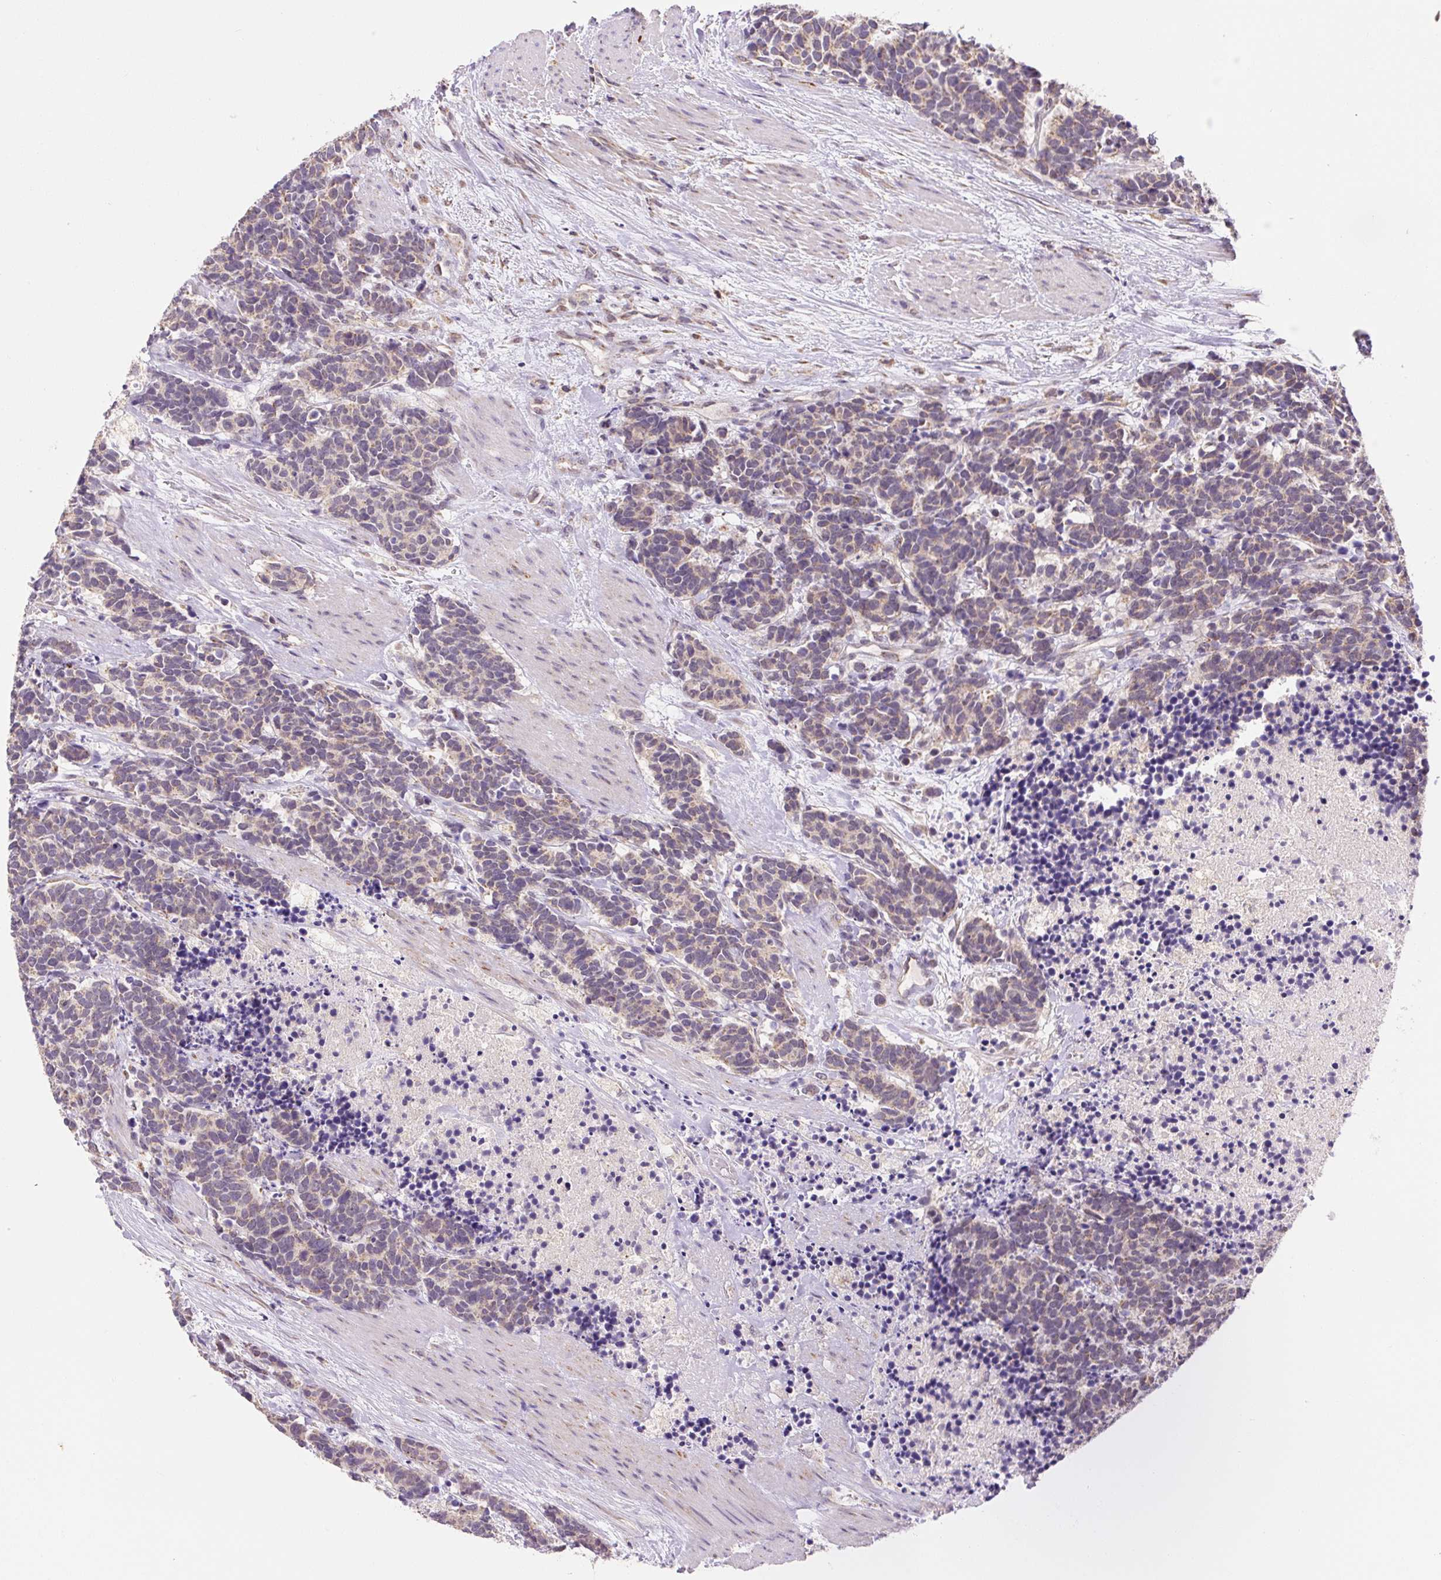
{"staining": {"intensity": "weak", "quantity": ">75%", "location": "cytoplasmic/membranous"}, "tissue": "carcinoid", "cell_type": "Tumor cells", "image_type": "cancer", "snomed": [{"axis": "morphology", "description": "Carcinoma, NOS"}, {"axis": "morphology", "description": "Carcinoid, malignant, NOS"}, {"axis": "topography", "description": "Prostate"}], "caption": "About >75% of tumor cells in carcinoma demonstrate weak cytoplasmic/membranous protein positivity as visualized by brown immunohistochemical staining.", "gene": "MFSD9", "patient": {"sex": "male", "age": 57}}